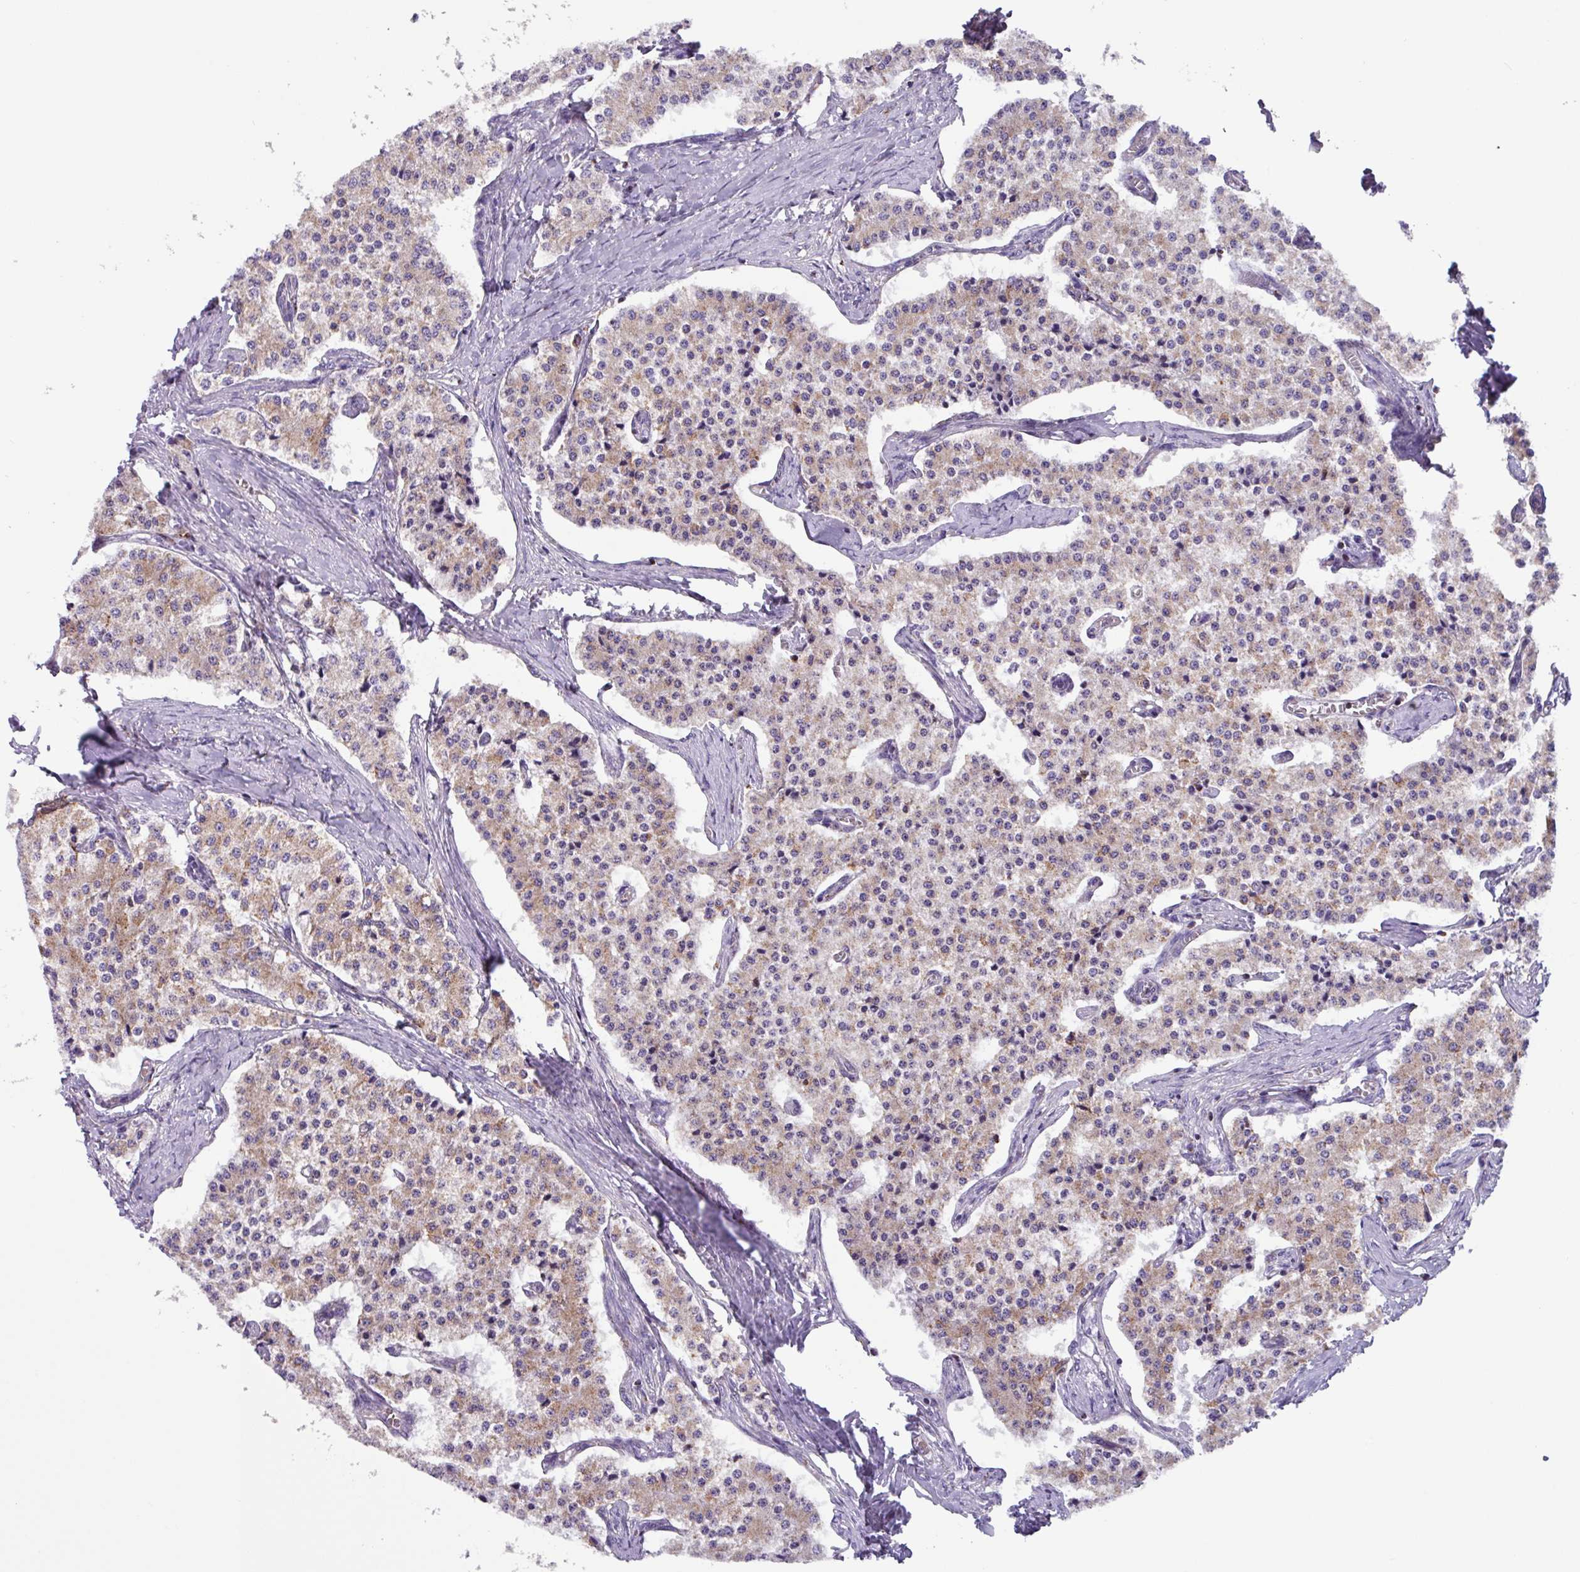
{"staining": {"intensity": "moderate", "quantity": "25%-75%", "location": "cytoplasmic/membranous"}, "tissue": "carcinoid", "cell_type": "Tumor cells", "image_type": "cancer", "snomed": [{"axis": "morphology", "description": "Carcinoid, malignant, NOS"}, {"axis": "topography", "description": "Colon"}], "caption": "Carcinoid was stained to show a protein in brown. There is medium levels of moderate cytoplasmic/membranous expression in approximately 25%-75% of tumor cells.", "gene": "AKIRIN1", "patient": {"sex": "female", "age": 52}}